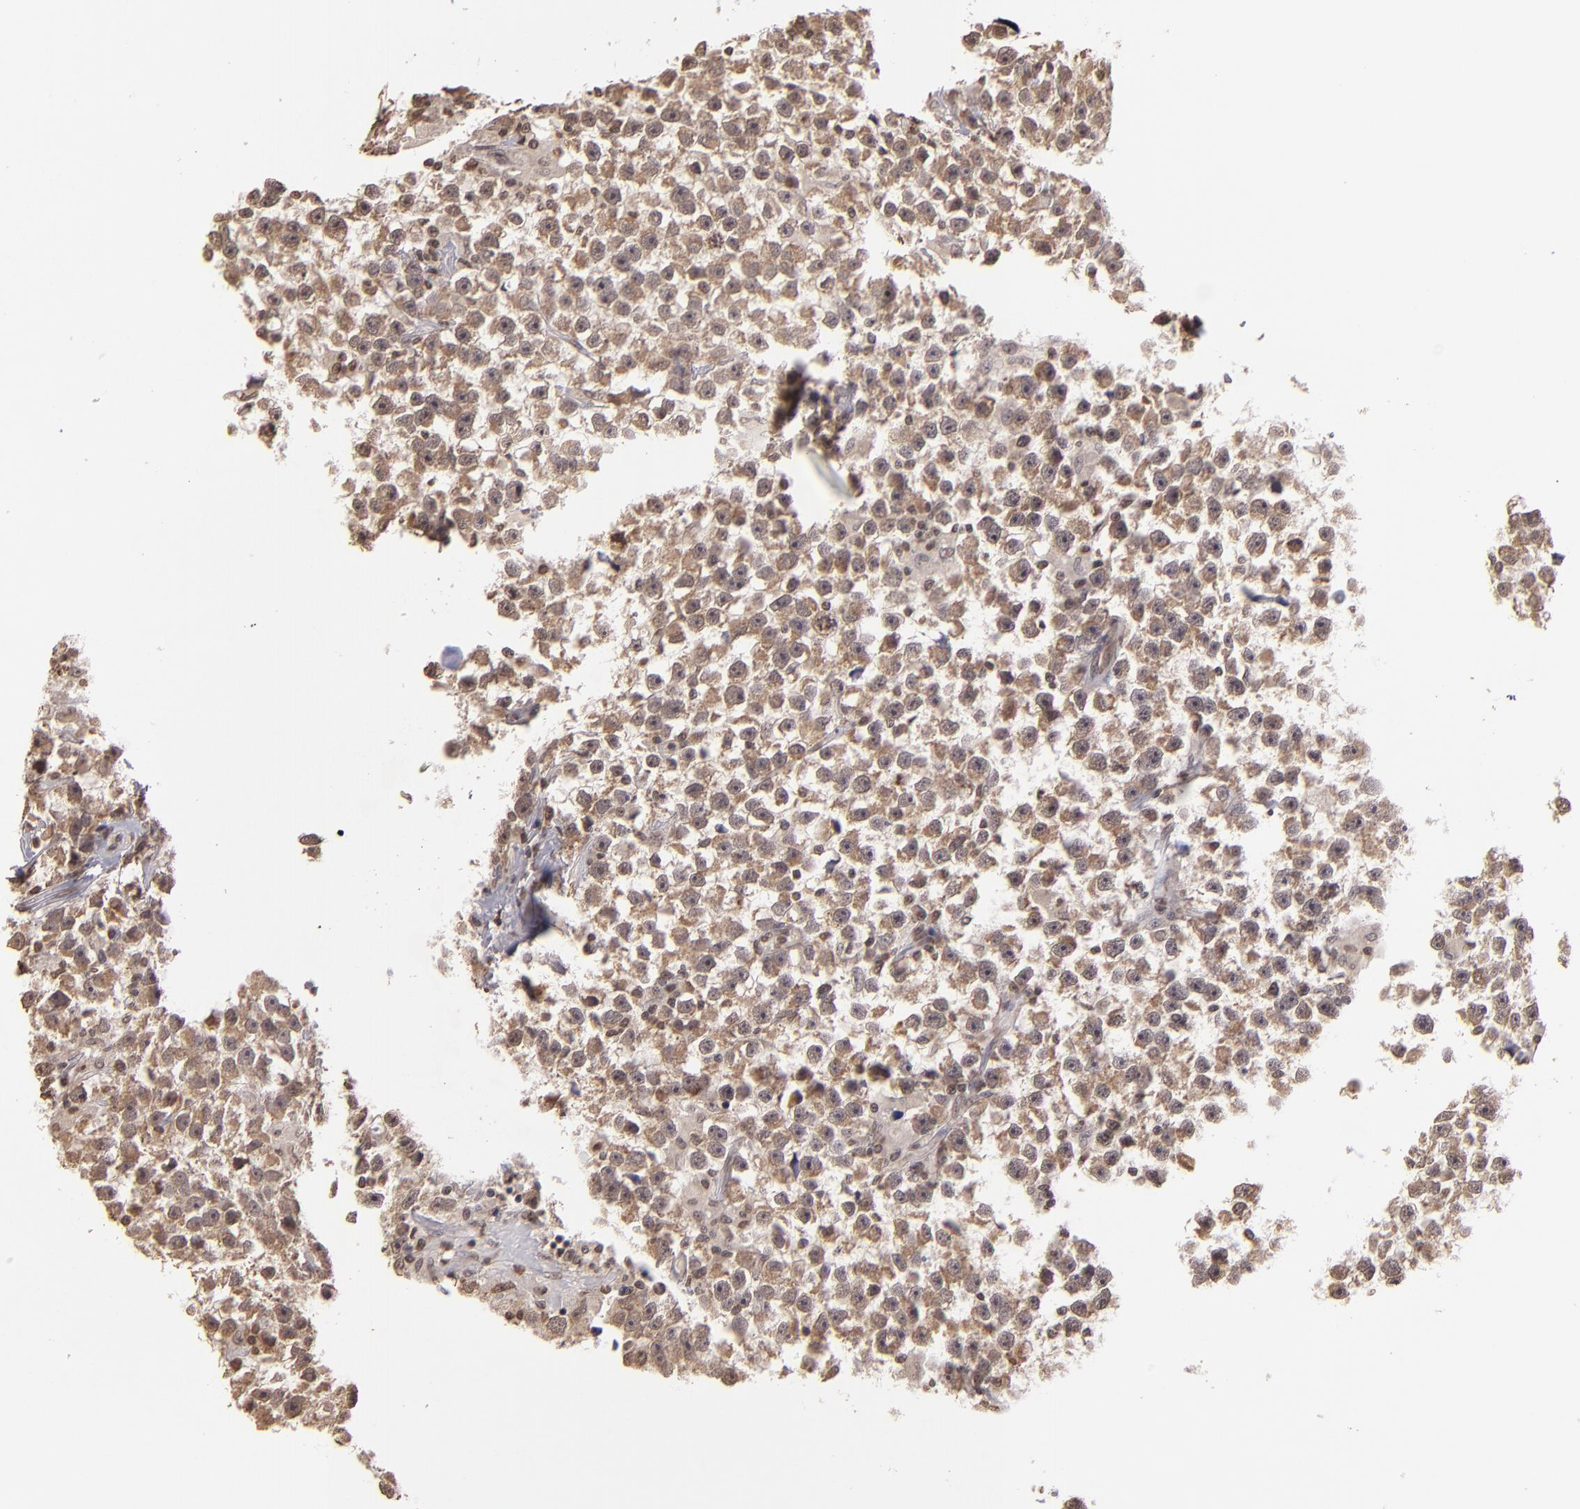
{"staining": {"intensity": "moderate", "quantity": "25%-75%", "location": "cytoplasmic/membranous,nuclear"}, "tissue": "testis cancer", "cell_type": "Tumor cells", "image_type": "cancer", "snomed": [{"axis": "morphology", "description": "Seminoma, NOS"}, {"axis": "topography", "description": "Testis"}], "caption": "Approximately 25%-75% of tumor cells in human testis cancer (seminoma) show moderate cytoplasmic/membranous and nuclear protein staining as visualized by brown immunohistochemical staining.", "gene": "LBX1", "patient": {"sex": "male", "age": 33}}